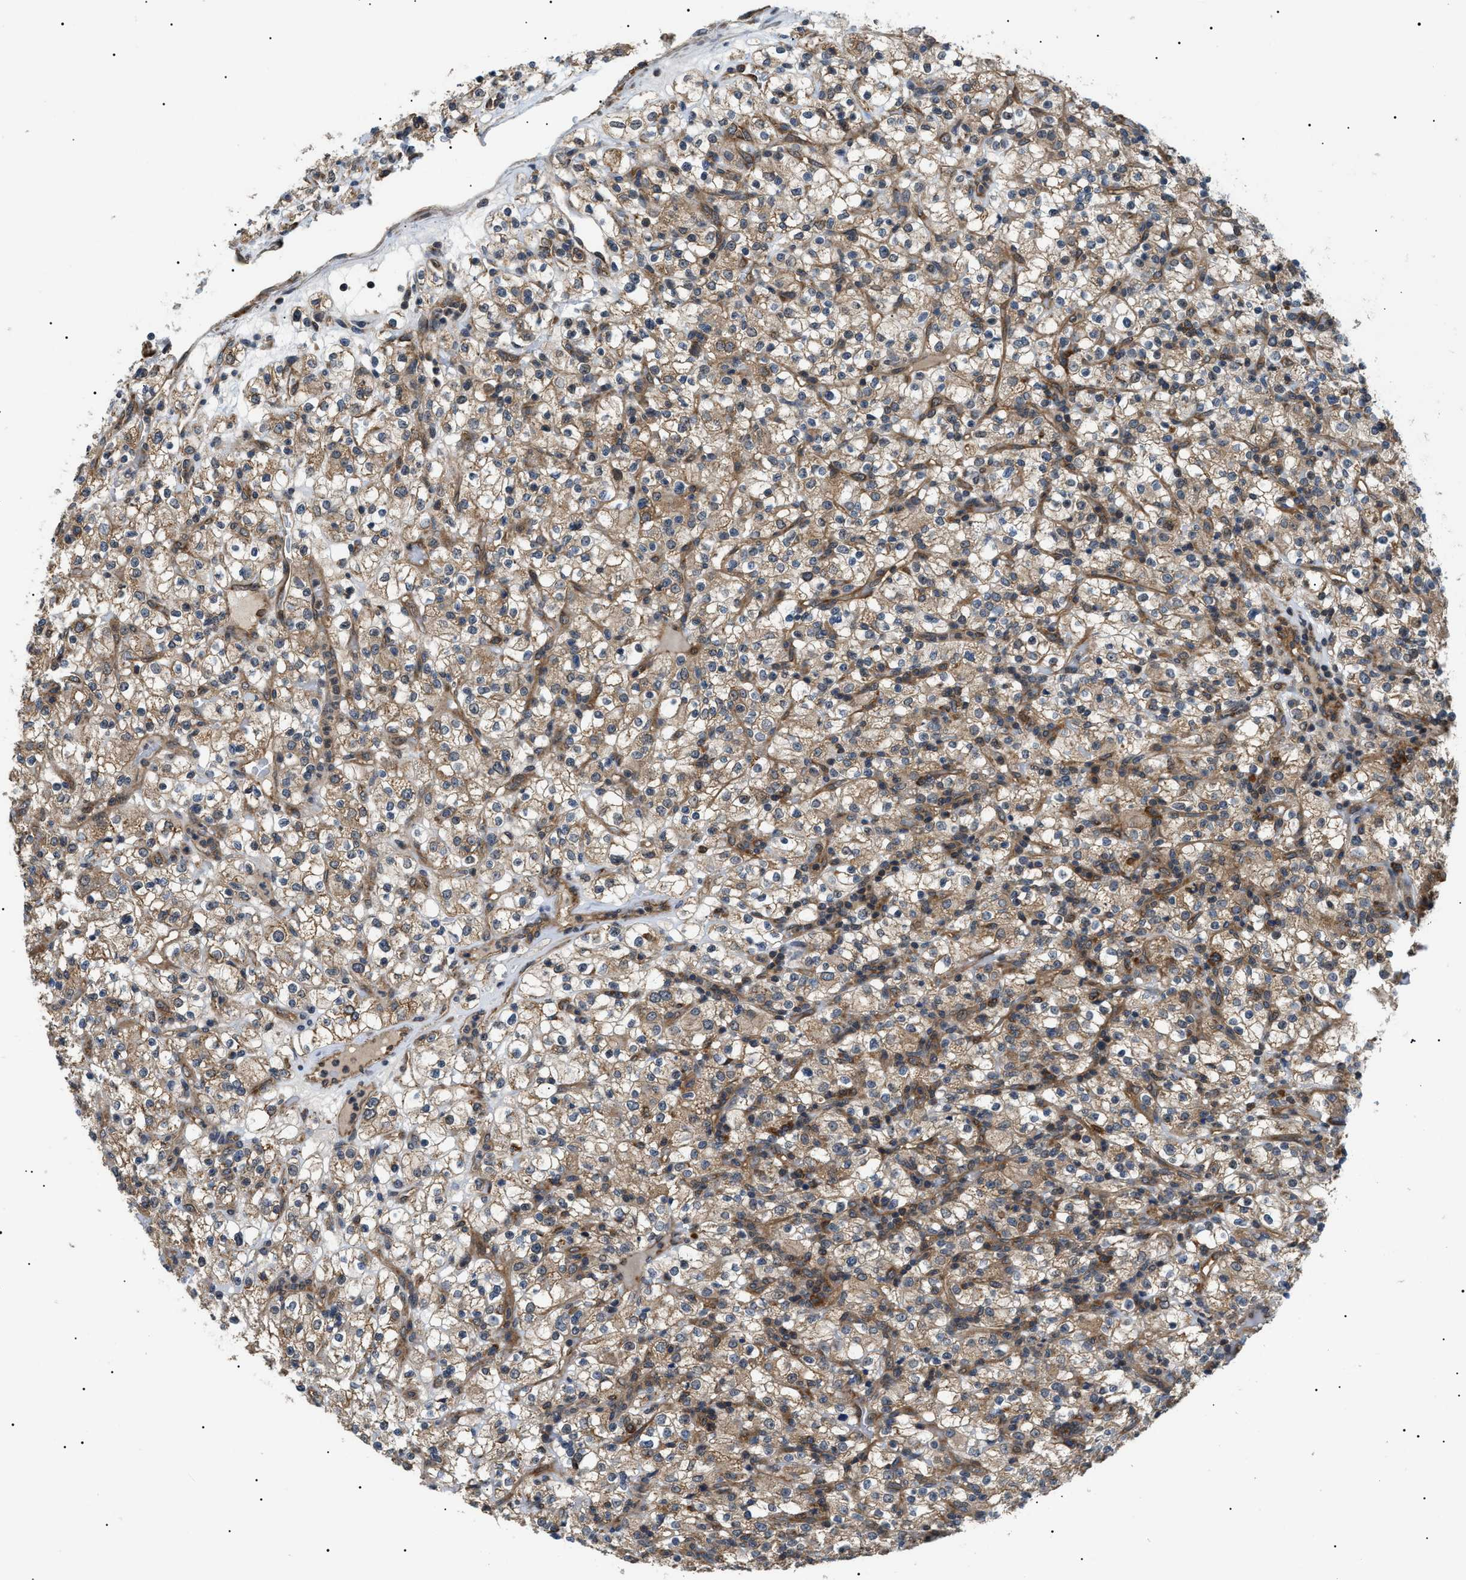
{"staining": {"intensity": "moderate", "quantity": ">75%", "location": "cytoplasmic/membranous"}, "tissue": "renal cancer", "cell_type": "Tumor cells", "image_type": "cancer", "snomed": [{"axis": "morphology", "description": "Normal tissue, NOS"}, {"axis": "morphology", "description": "Adenocarcinoma, NOS"}, {"axis": "topography", "description": "Kidney"}], "caption": "Immunohistochemical staining of human renal adenocarcinoma reveals medium levels of moderate cytoplasmic/membranous protein staining in about >75% of tumor cells.", "gene": "SRPK1", "patient": {"sex": "female", "age": 72}}